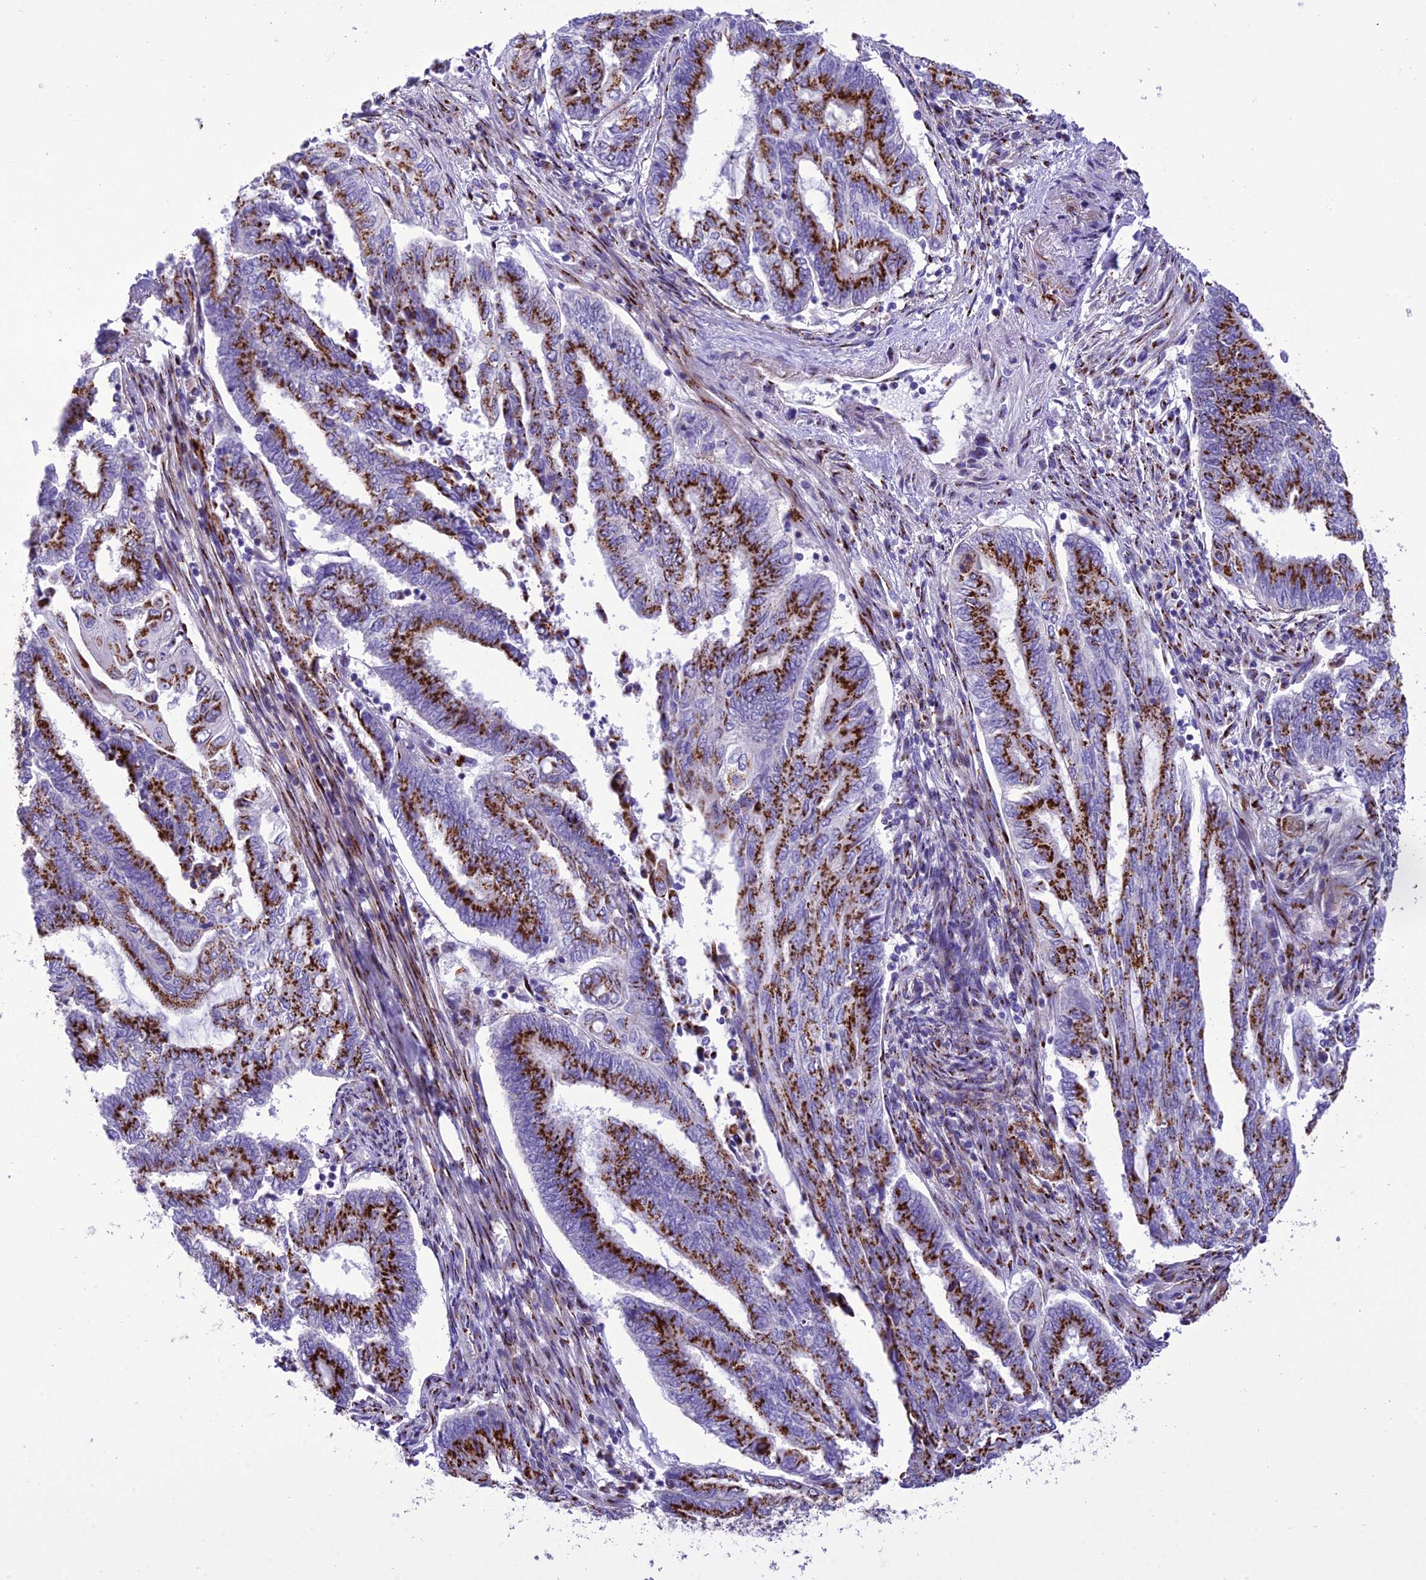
{"staining": {"intensity": "strong", "quantity": ">75%", "location": "cytoplasmic/membranous"}, "tissue": "endometrial cancer", "cell_type": "Tumor cells", "image_type": "cancer", "snomed": [{"axis": "morphology", "description": "Adenocarcinoma, NOS"}, {"axis": "topography", "description": "Uterus"}, {"axis": "topography", "description": "Endometrium"}], "caption": "Endometrial cancer was stained to show a protein in brown. There is high levels of strong cytoplasmic/membranous staining in approximately >75% of tumor cells. The staining was performed using DAB to visualize the protein expression in brown, while the nuclei were stained in blue with hematoxylin (Magnification: 20x).", "gene": "GOLM2", "patient": {"sex": "female", "age": 70}}